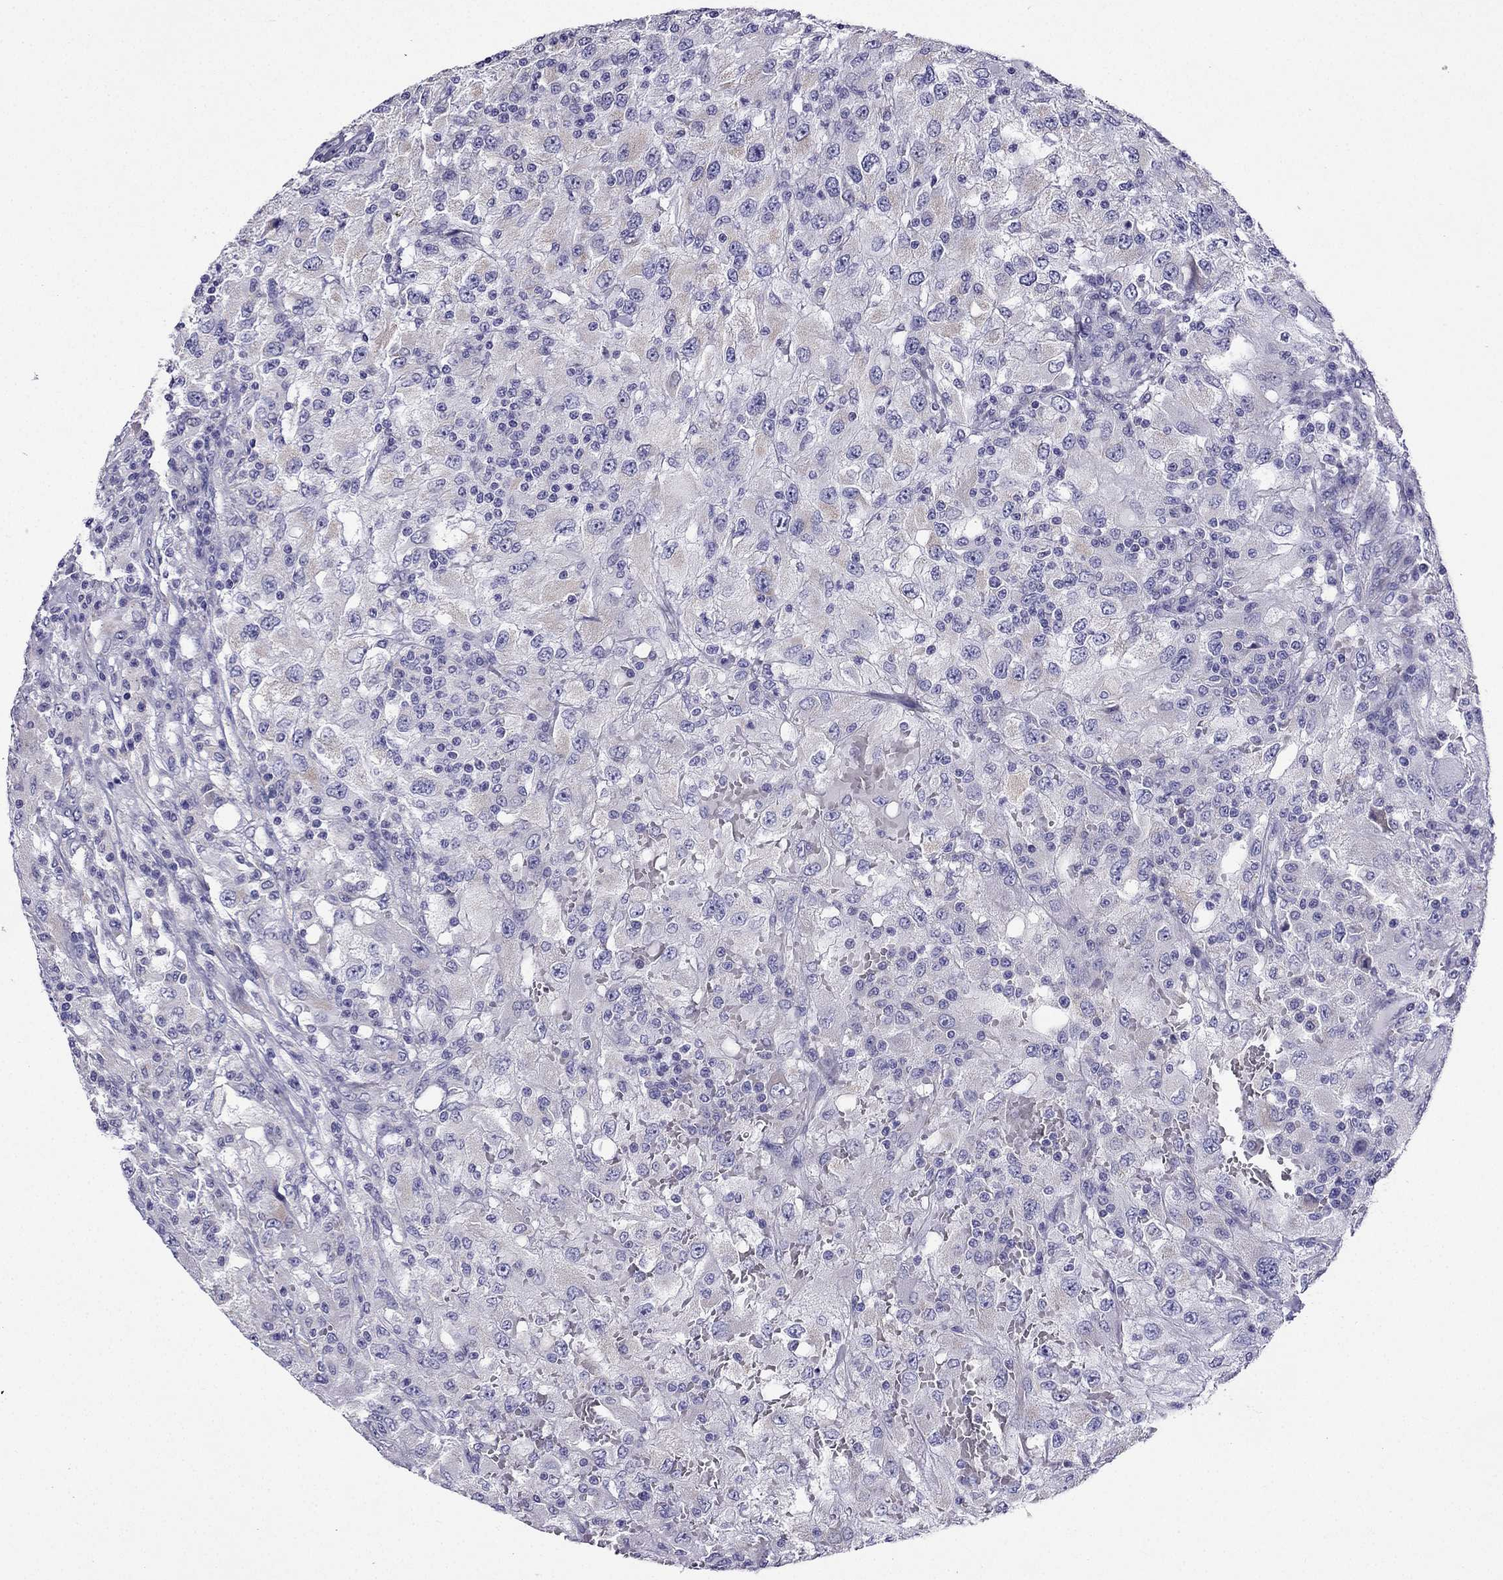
{"staining": {"intensity": "negative", "quantity": "none", "location": "none"}, "tissue": "renal cancer", "cell_type": "Tumor cells", "image_type": "cancer", "snomed": [{"axis": "morphology", "description": "Adenocarcinoma, NOS"}, {"axis": "topography", "description": "Kidney"}], "caption": "Tumor cells show no significant protein expression in renal adenocarcinoma.", "gene": "KIF5A", "patient": {"sex": "female", "age": 67}}